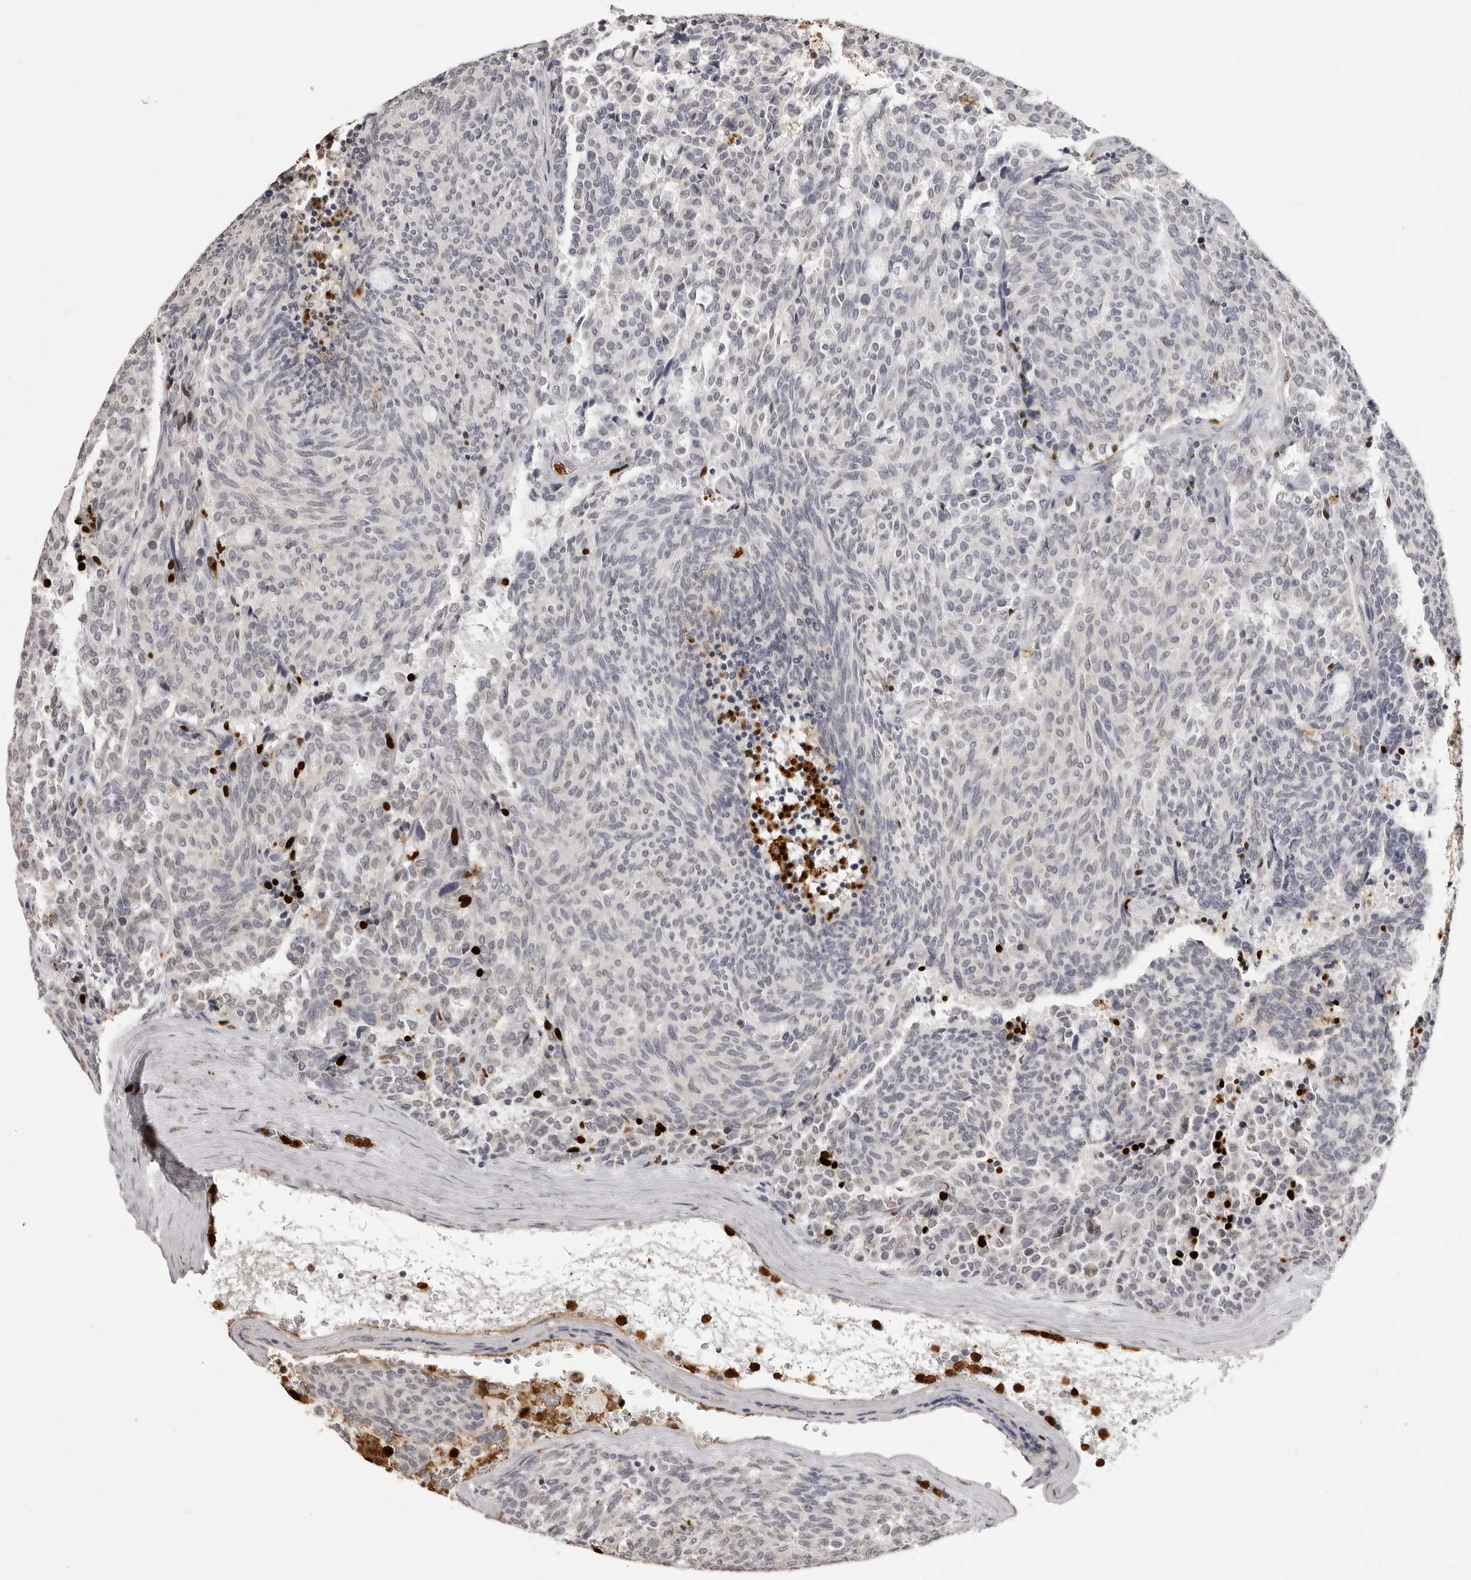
{"staining": {"intensity": "negative", "quantity": "none", "location": "none"}, "tissue": "carcinoid", "cell_type": "Tumor cells", "image_type": "cancer", "snomed": [{"axis": "morphology", "description": "Carcinoid, malignant, NOS"}, {"axis": "topography", "description": "Pancreas"}], "caption": "Carcinoid was stained to show a protein in brown. There is no significant positivity in tumor cells.", "gene": "IL31", "patient": {"sex": "female", "age": 54}}